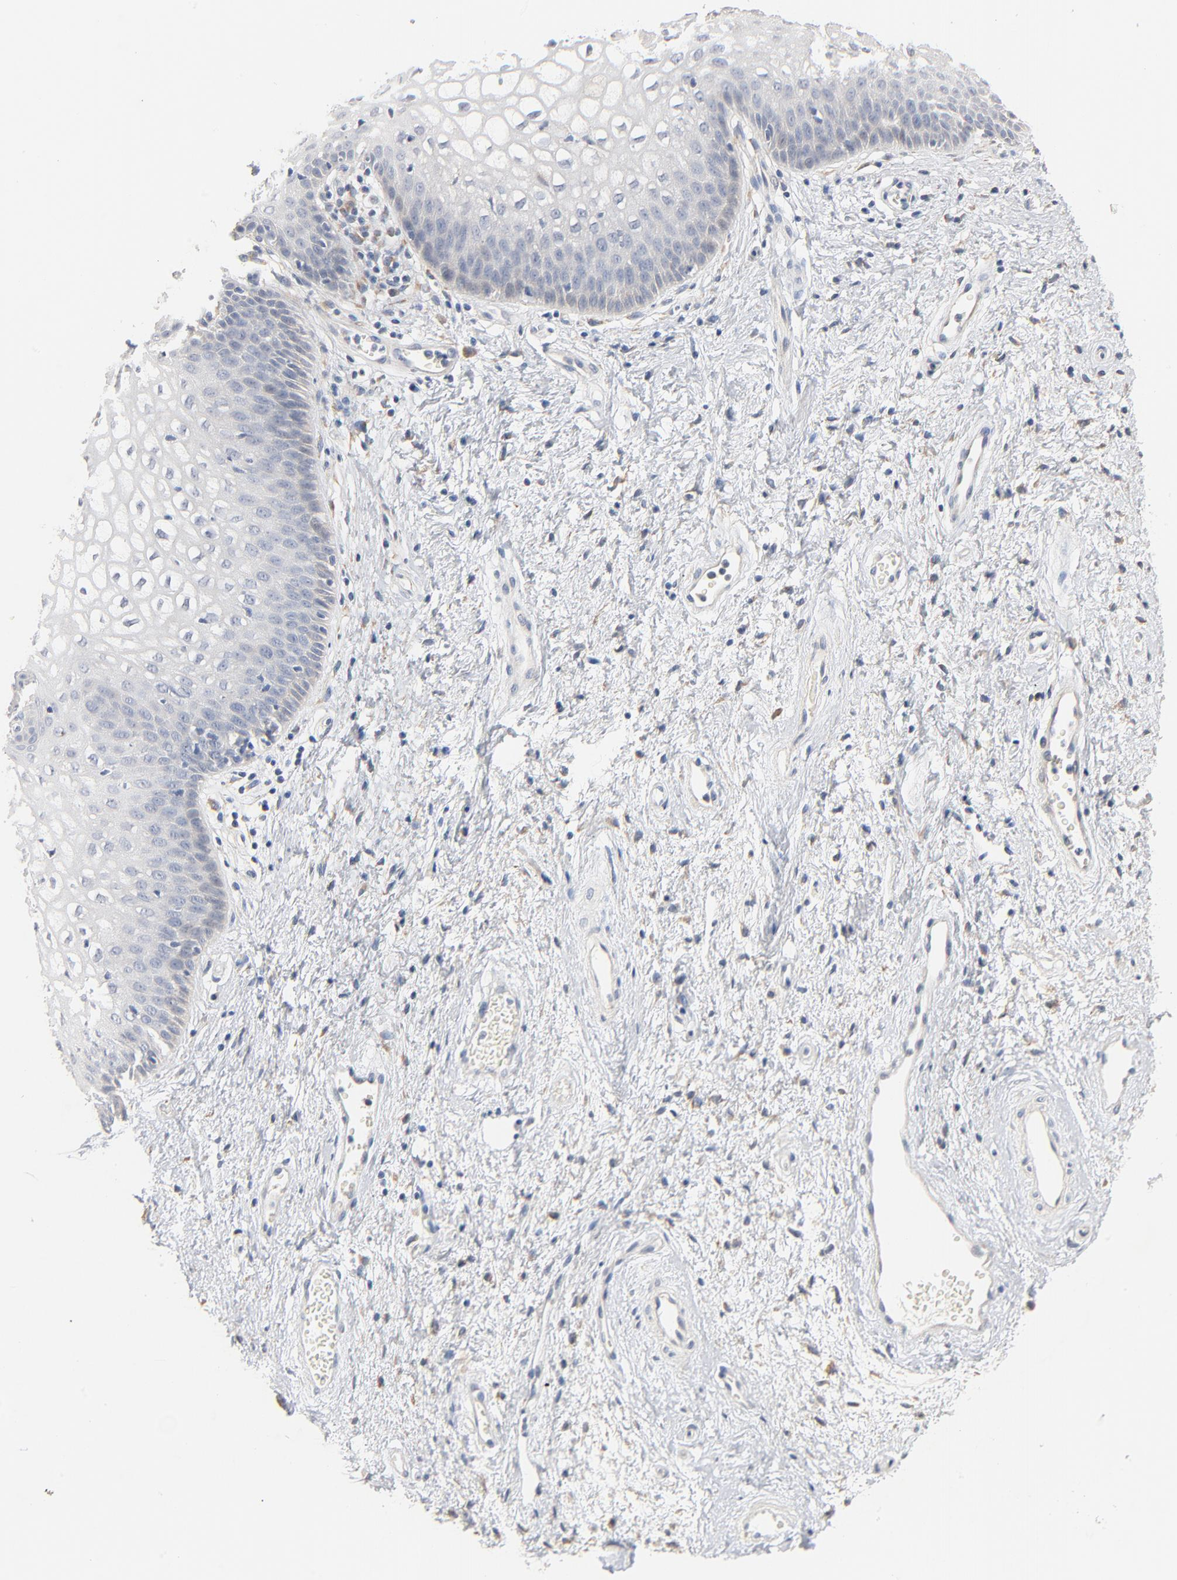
{"staining": {"intensity": "negative", "quantity": "none", "location": "none"}, "tissue": "vagina", "cell_type": "Squamous epithelial cells", "image_type": "normal", "snomed": [{"axis": "morphology", "description": "Normal tissue, NOS"}, {"axis": "topography", "description": "Vagina"}], "caption": "The image reveals no staining of squamous epithelial cells in benign vagina. (Stains: DAB (3,3'-diaminobenzidine) immunohistochemistry with hematoxylin counter stain, Microscopy: brightfield microscopy at high magnification).", "gene": "ZDHHC8", "patient": {"sex": "female", "age": 34}}